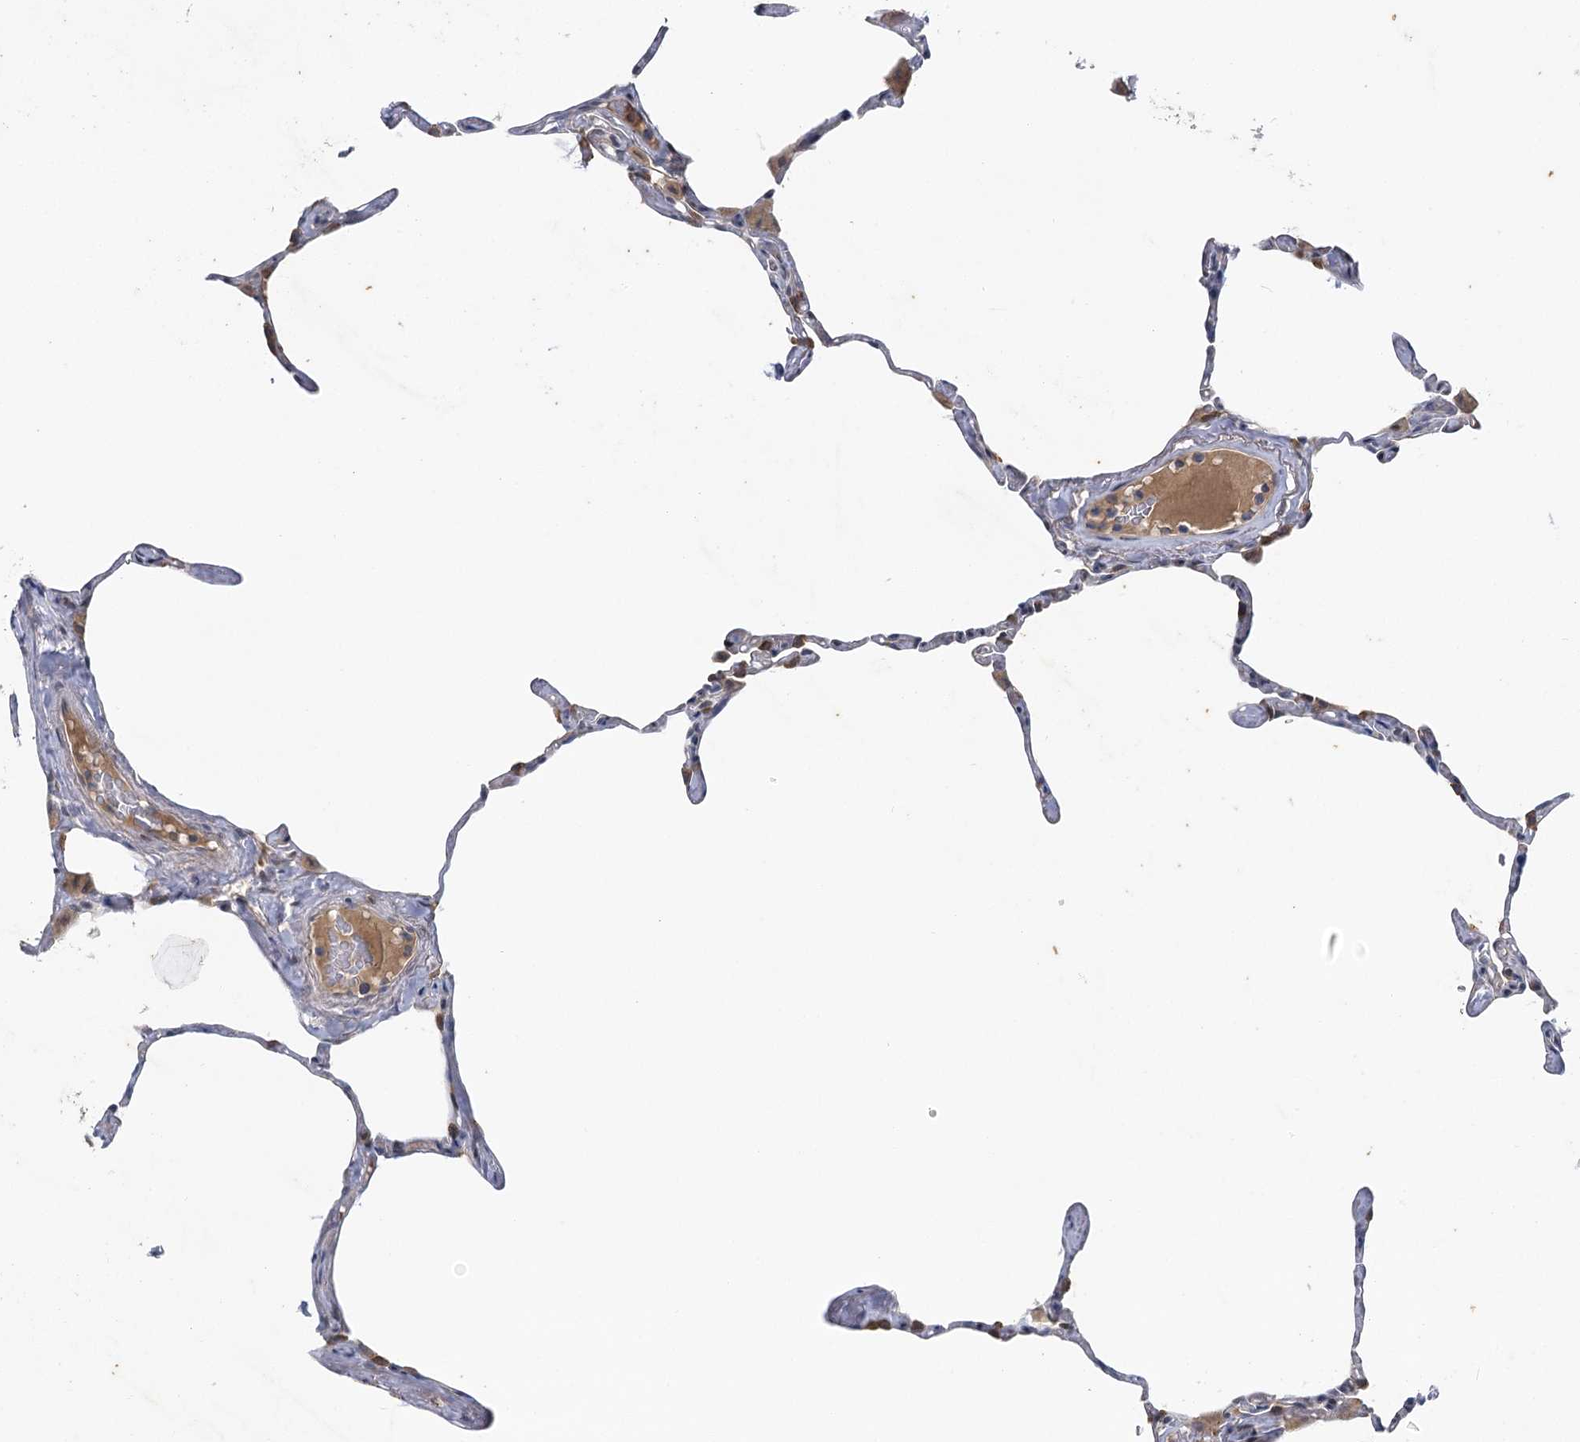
{"staining": {"intensity": "weak", "quantity": "<25%", "location": "cytoplasmic/membranous"}, "tissue": "lung", "cell_type": "Alveolar cells", "image_type": "normal", "snomed": [{"axis": "morphology", "description": "Normal tissue, NOS"}, {"axis": "topography", "description": "Lung"}], "caption": "Immunohistochemical staining of benign lung shows no significant staining in alveolar cells.", "gene": "IL11RA", "patient": {"sex": "male", "age": 65}}